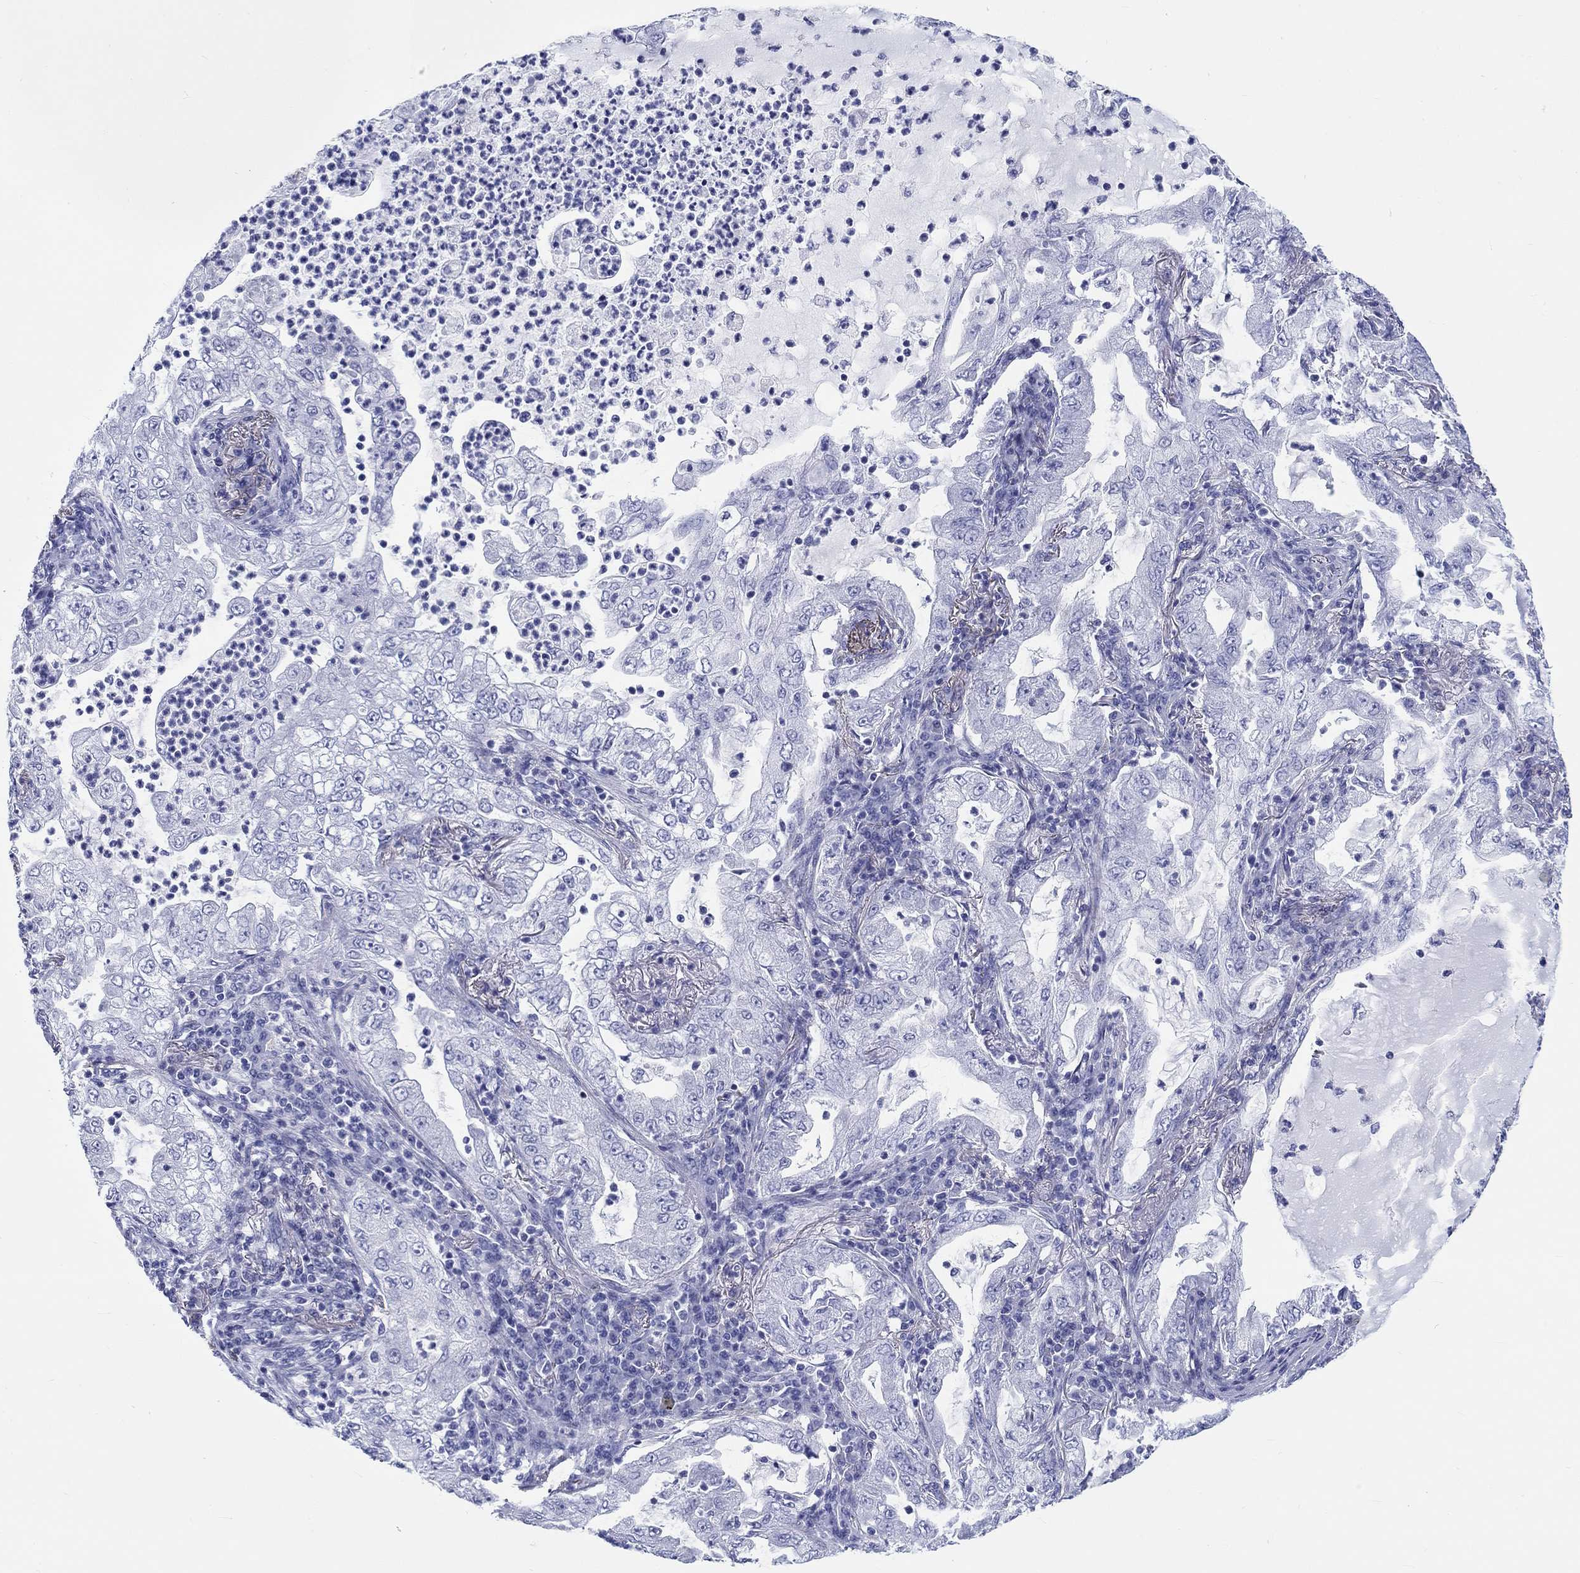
{"staining": {"intensity": "negative", "quantity": "none", "location": "none"}, "tissue": "lung cancer", "cell_type": "Tumor cells", "image_type": "cancer", "snomed": [{"axis": "morphology", "description": "Adenocarcinoma, NOS"}, {"axis": "topography", "description": "Lung"}], "caption": "Human lung cancer (adenocarcinoma) stained for a protein using immunohistochemistry reveals no staining in tumor cells.", "gene": "H1-1", "patient": {"sex": "female", "age": 73}}